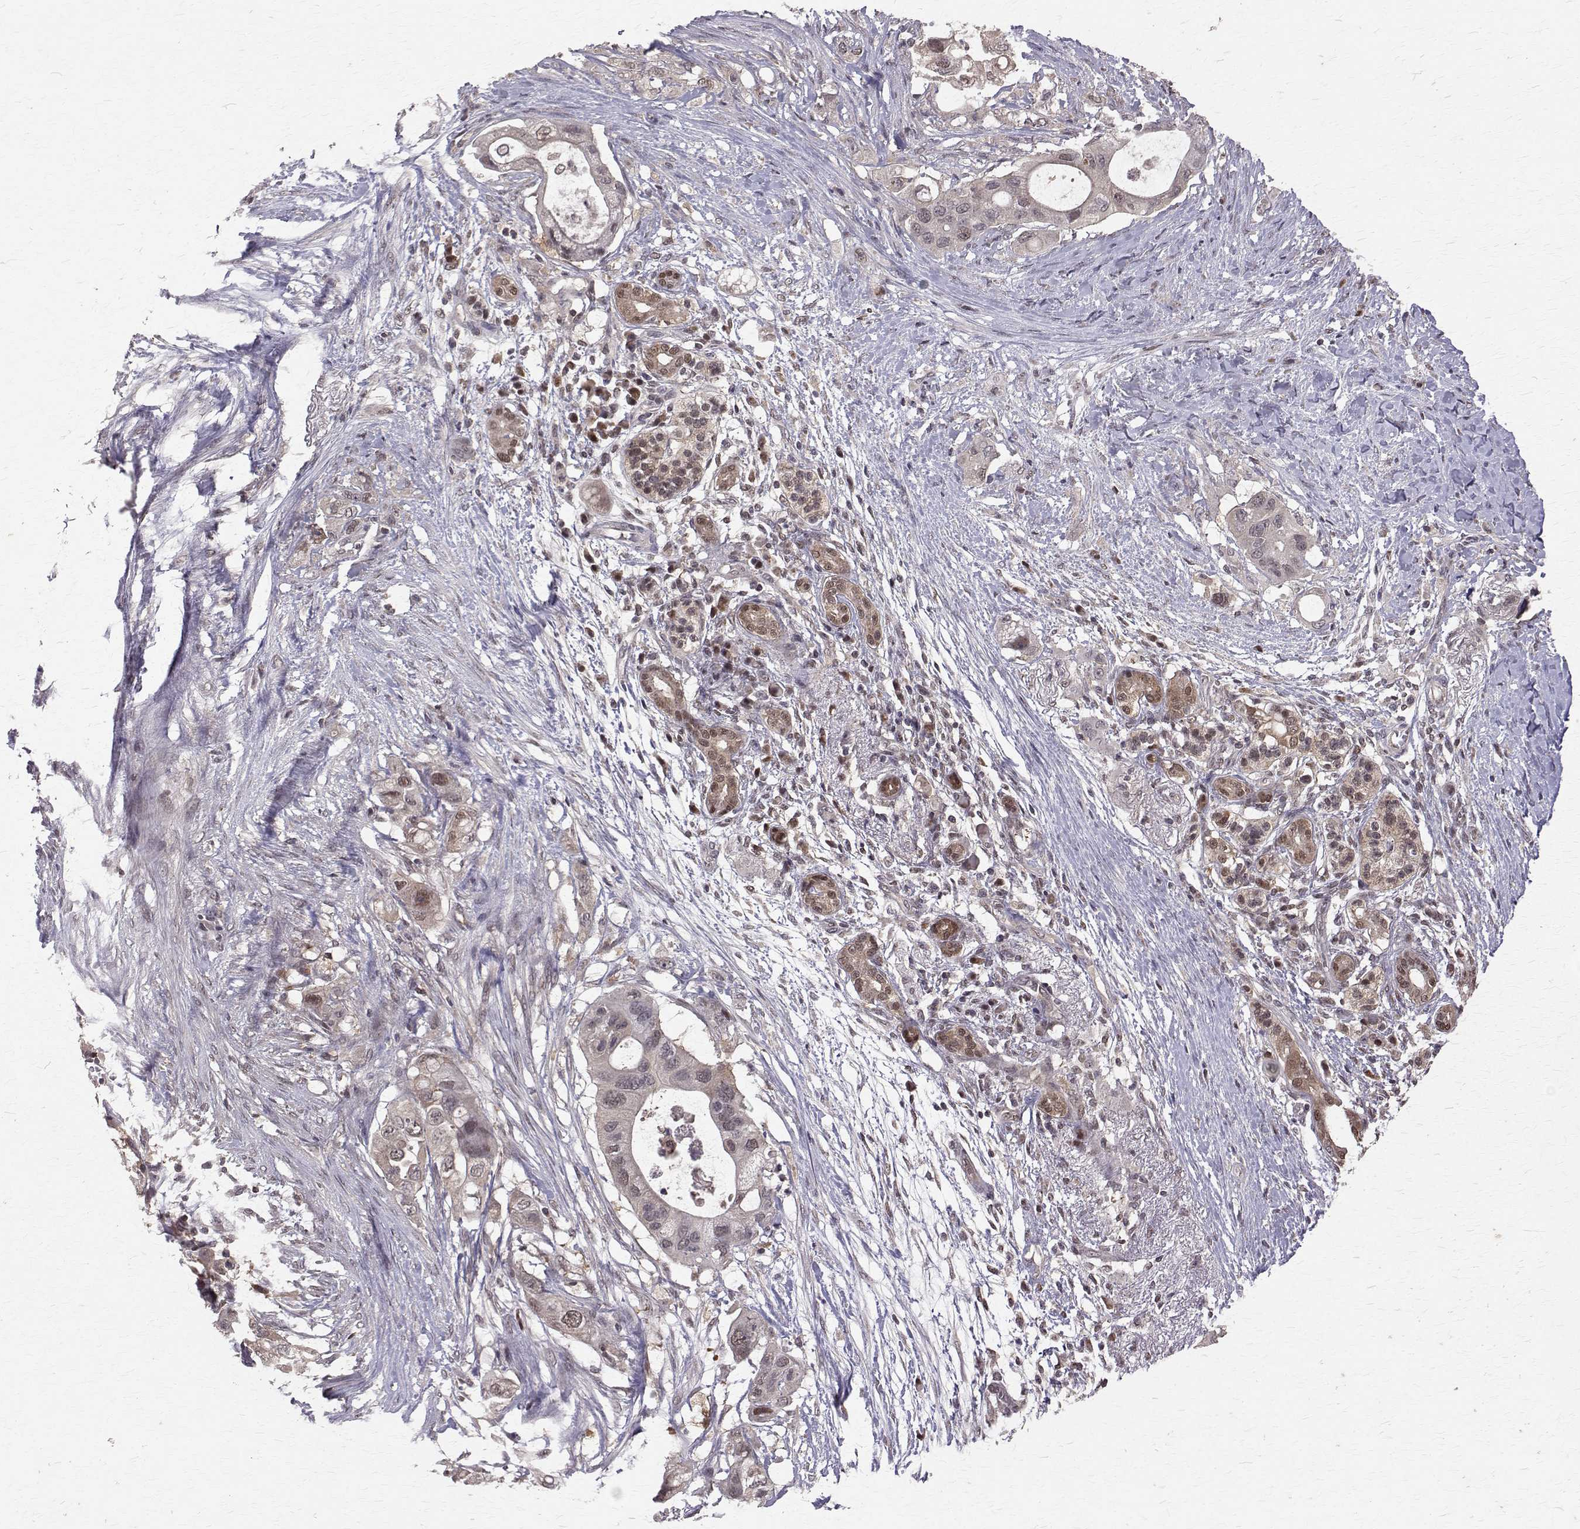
{"staining": {"intensity": "weak", "quantity": "25%-75%", "location": "nuclear"}, "tissue": "pancreatic cancer", "cell_type": "Tumor cells", "image_type": "cancer", "snomed": [{"axis": "morphology", "description": "Adenocarcinoma, NOS"}, {"axis": "topography", "description": "Pancreas"}], "caption": "A histopathology image of pancreatic adenocarcinoma stained for a protein displays weak nuclear brown staining in tumor cells.", "gene": "NIF3L1", "patient": {"sex": "female", "age": 72}}